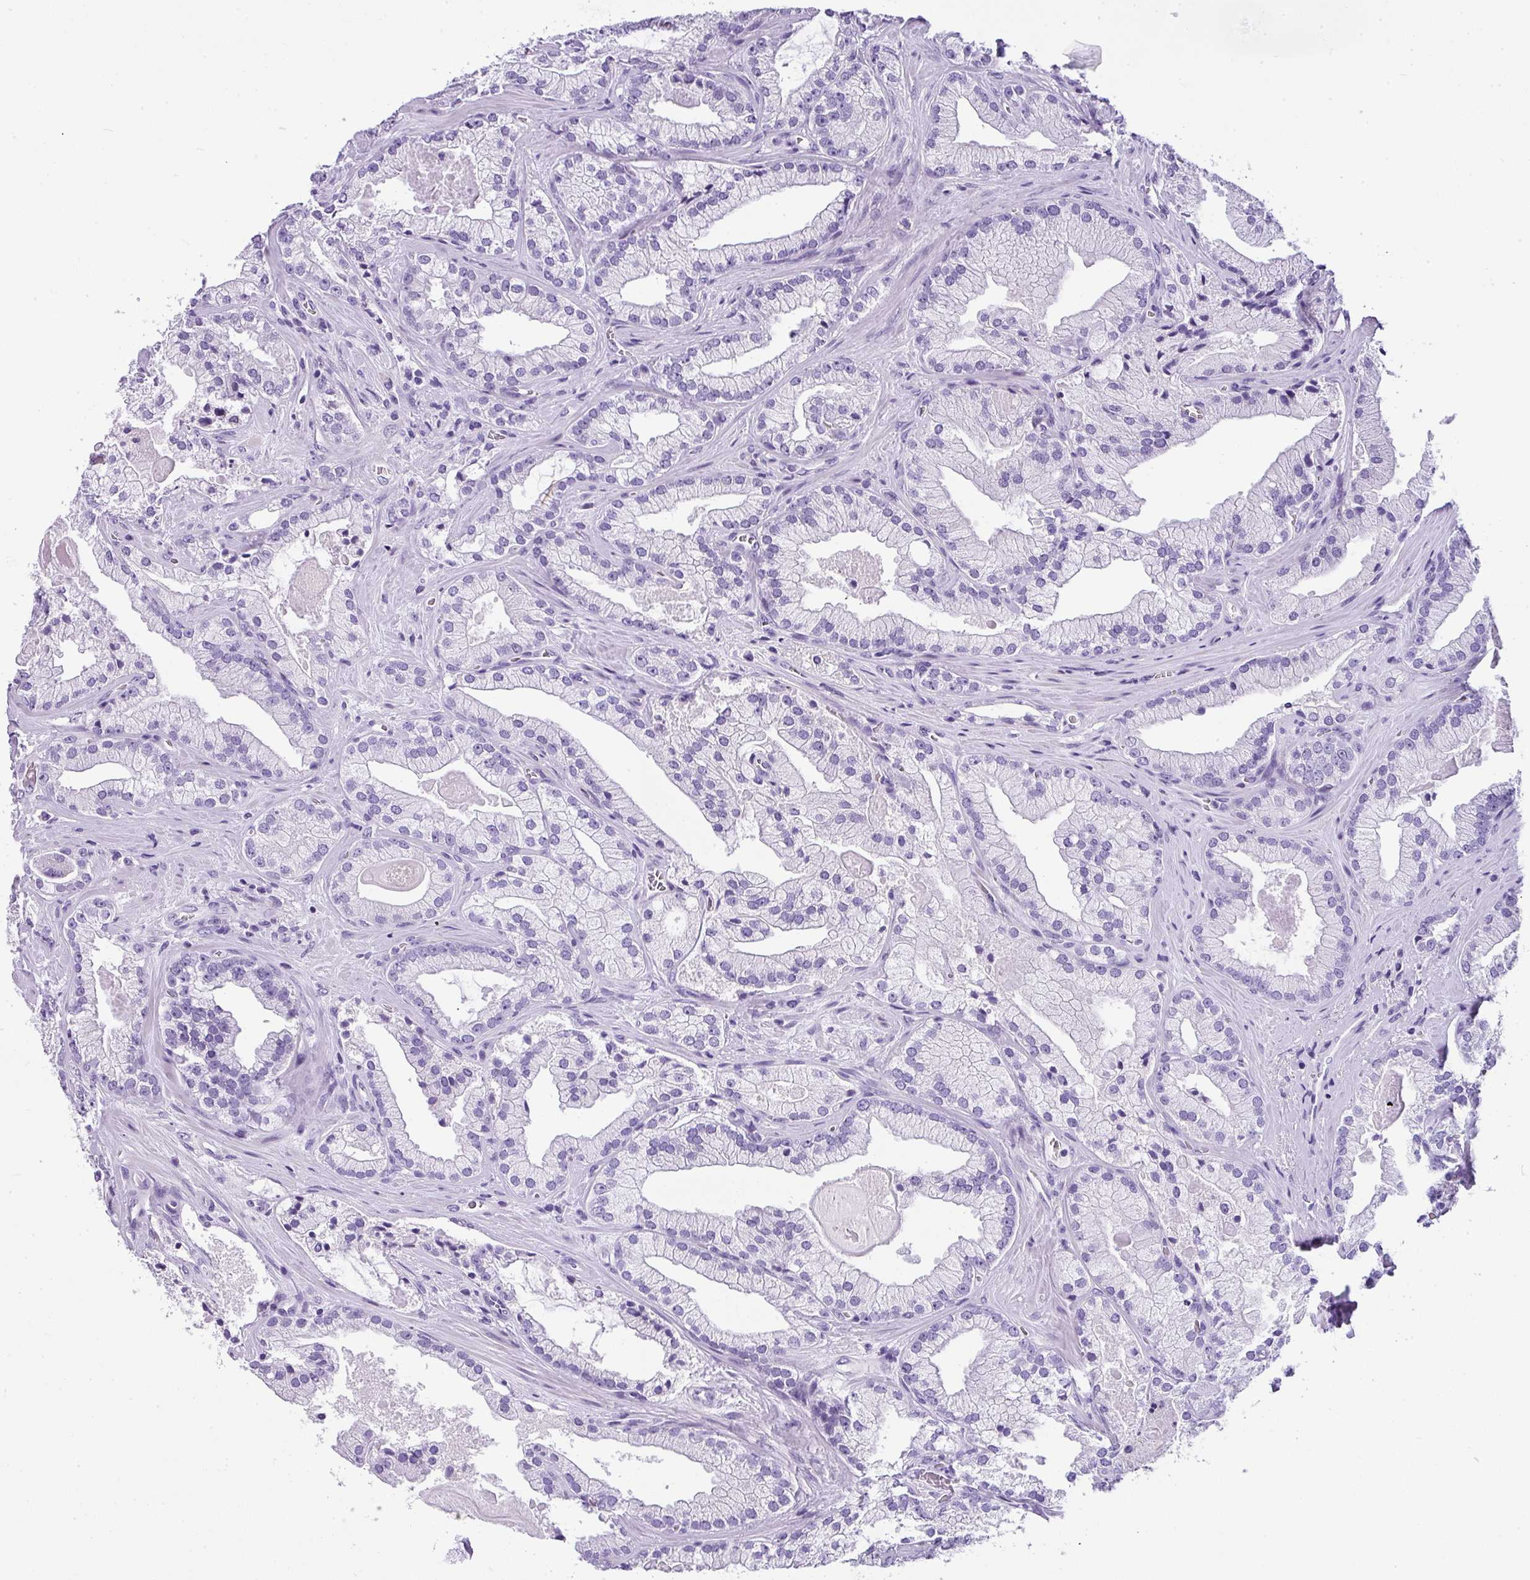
{"staining": {"intensity": "negative", "quantity": "none", "location": "none"}, "tissue": "prostate cancer", "cell_type": "Tumor cells", "image_type": "cancer", "snomed": [{"axis": "morphology", "description": "Adenocarcinoma, High grade"}, {"axis": "topography", "description": "Prostate"}], "caption": "This image is of prostate high-grade adenocarcinoma stained with IHC to label a protein in brown with the nuclei are counter-stained blue. There is no staining in tumor cells.", "gene": "MUC21", "patient": {"sex": "male", "age": 68}}